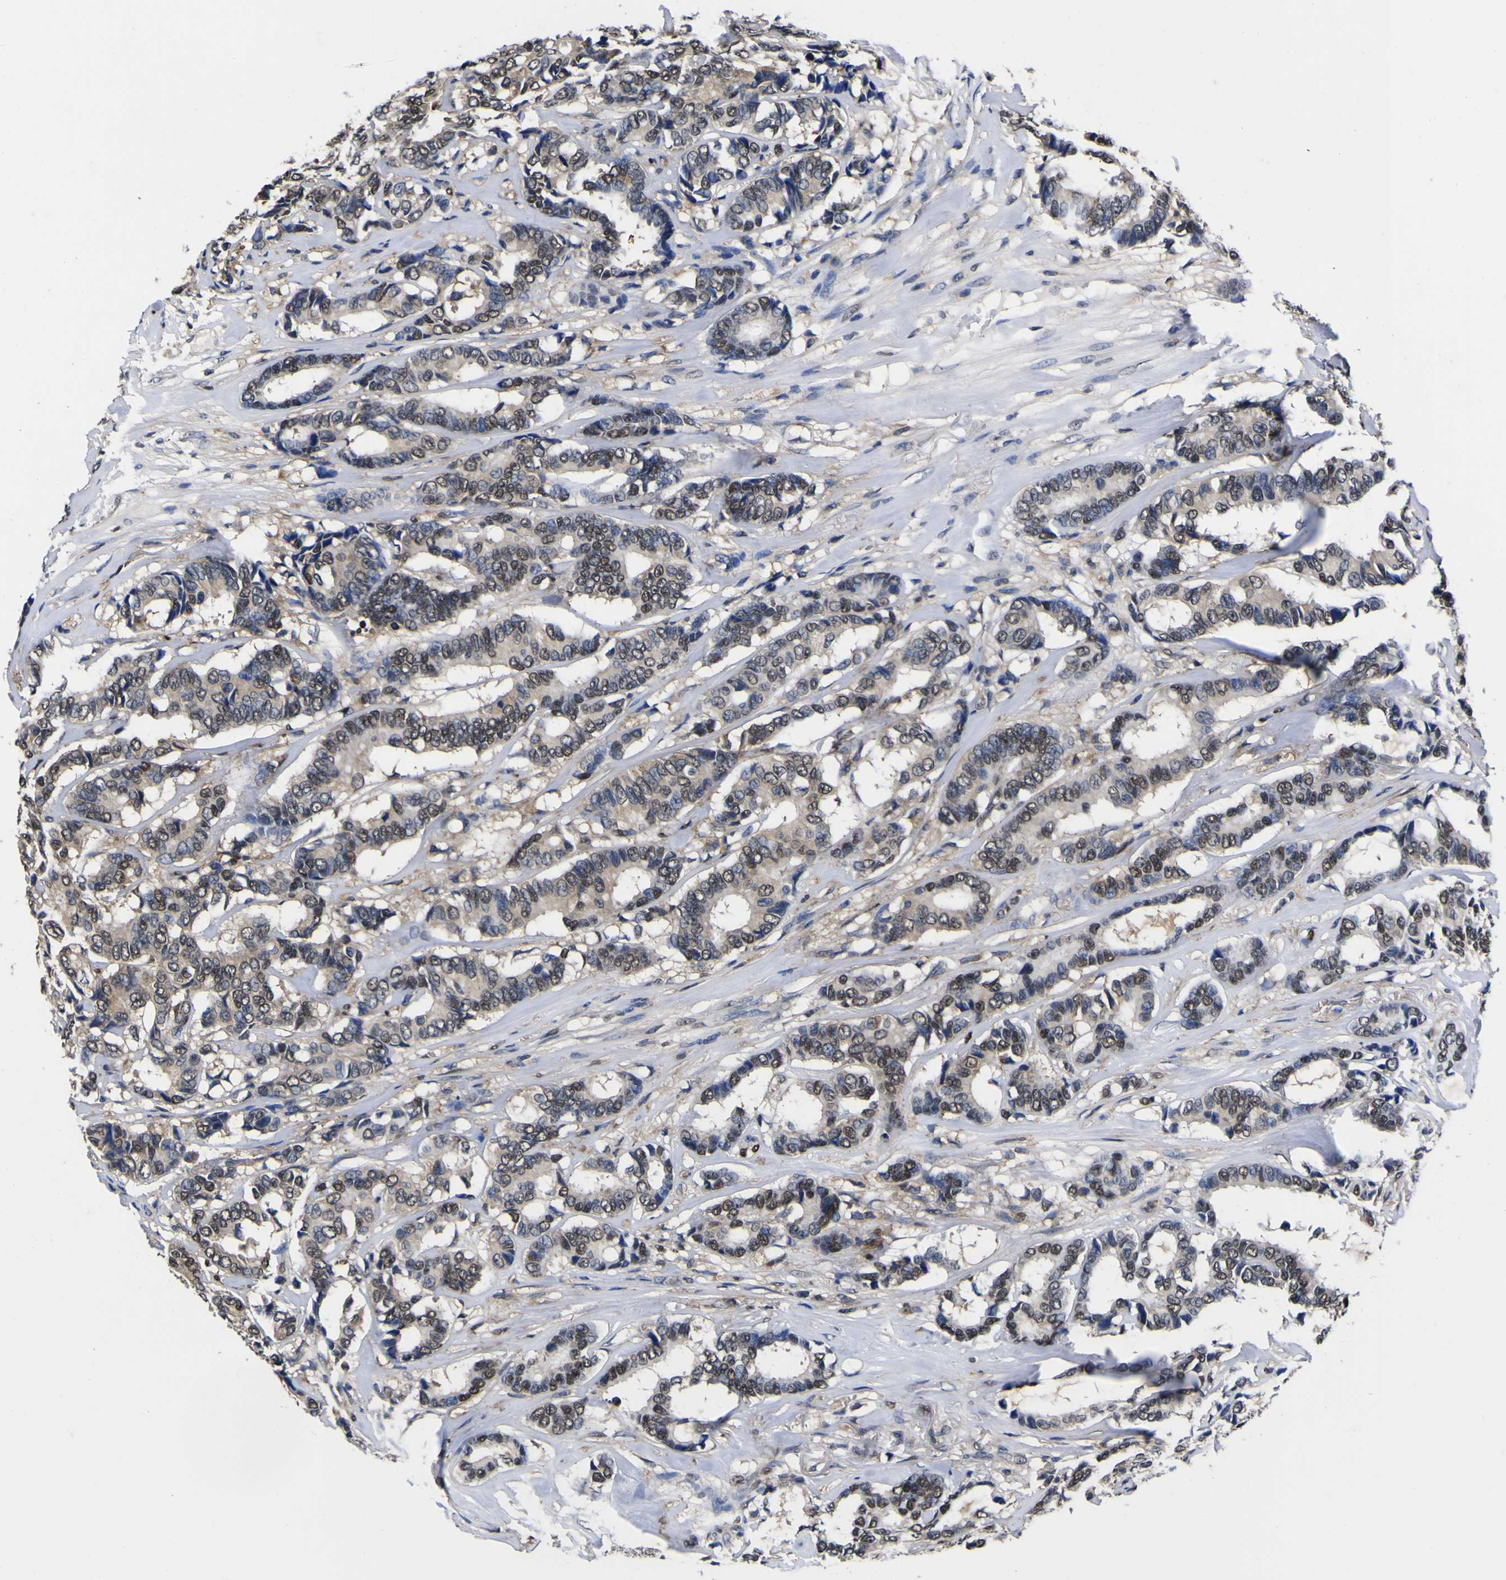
{"staining": {"intensity": "weak", "quantity": "25%-75%", "location": "cytoplasmic/membranous,nuclear"}, "tissue": "breast cancer", "cell_type": "Tumor cells", "image_type": "cancer", "snomed": [{"axis": "morphology", "description": "Duct carcinoma"}, {"axis": "topography", "description": "Breast"}], "caption": "The photomicrograph reveals staining of breast cancer (infiltrating ductal carcinoma), revealing weak cytoplasmic/membranous and nuclear protein positivity (brown color) within tumor cells.", "gene": "FAM110B", "patient": {"sex": "female", "age": 87}}